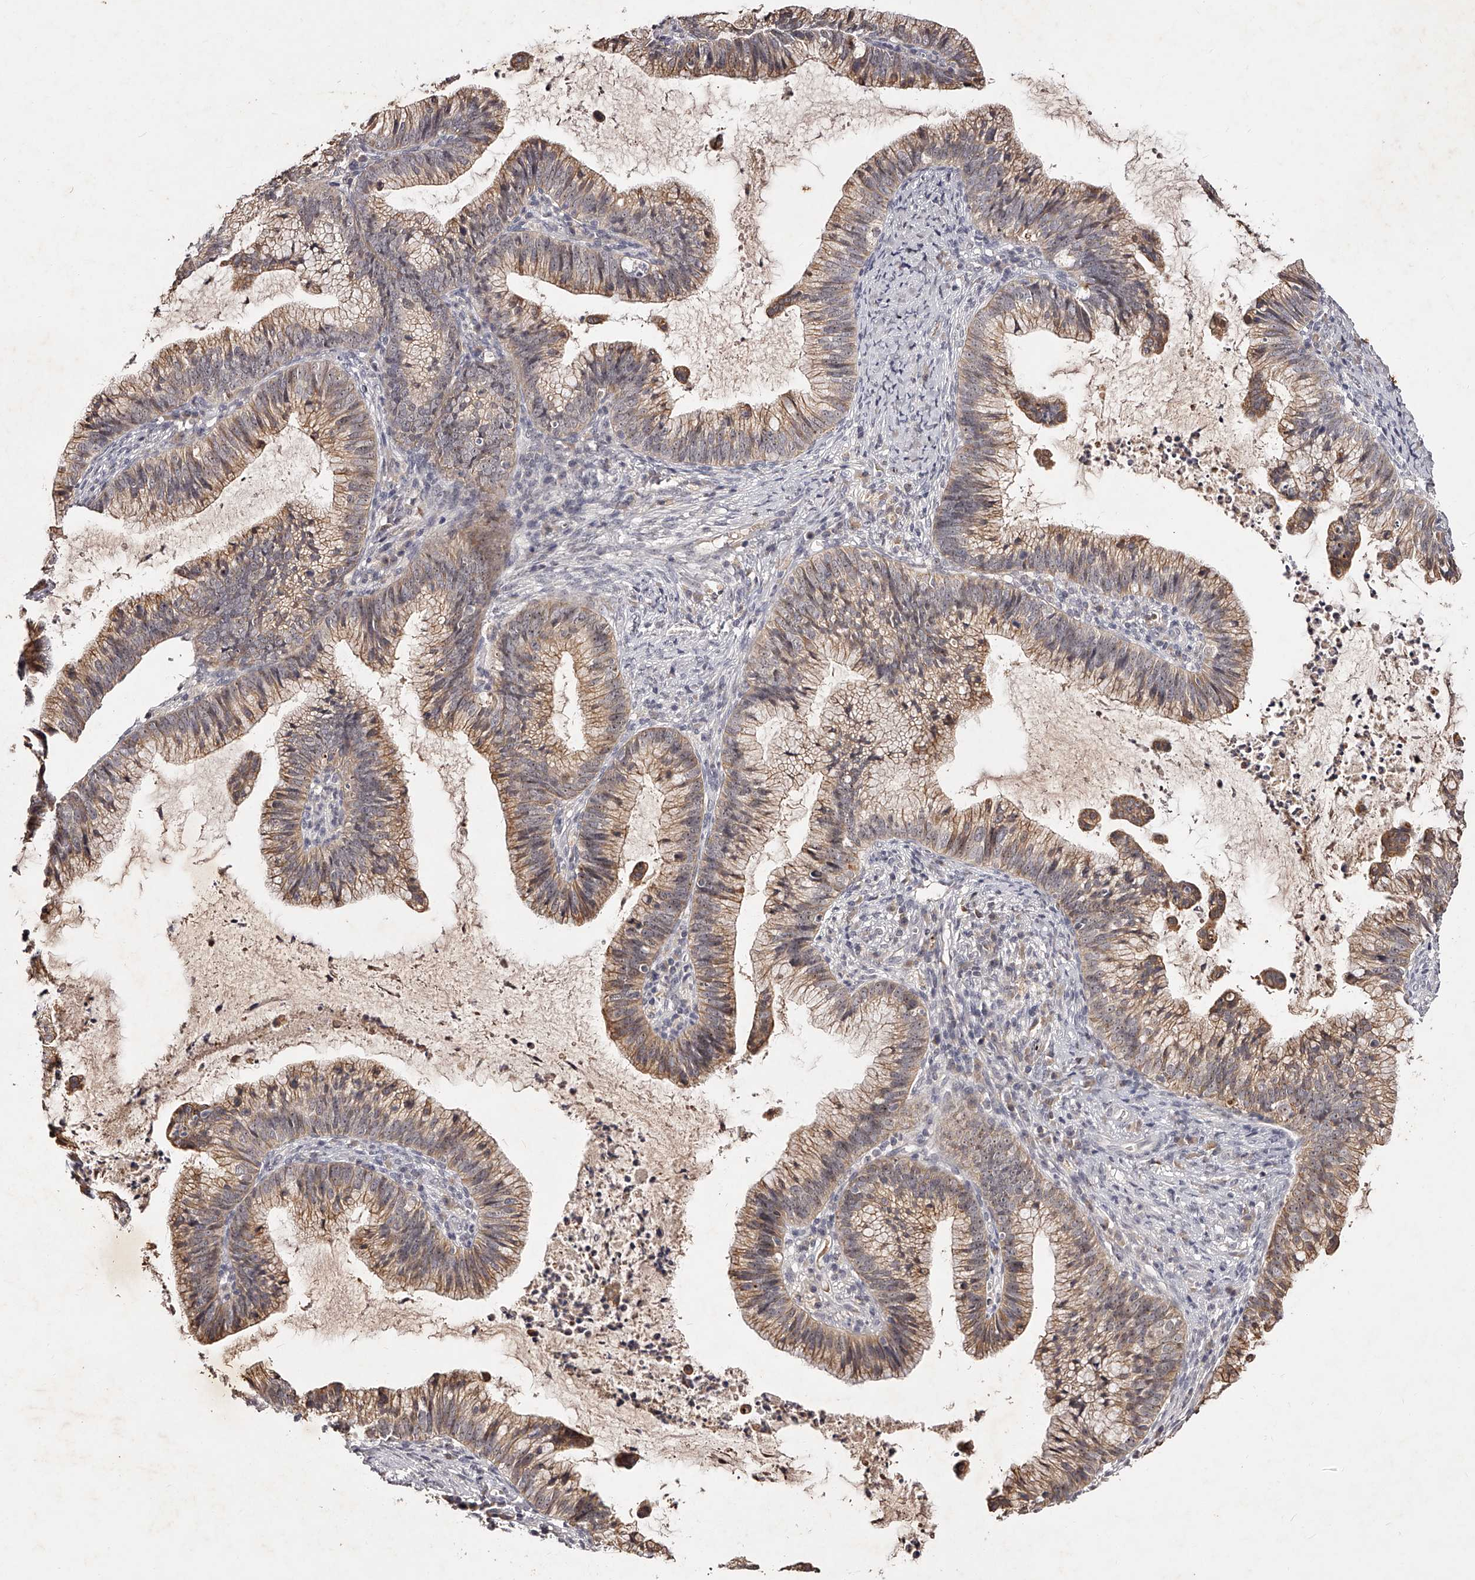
{"staining": {"intensity": "moderate", "quantity": ">75%", "location": "cytoplasmic/membranous"}, "tissue": "cervical cancer", "cell_type": "Tumor cells", "image_type": "cancer", "snomed": [{"axis": "morphology", "description": "Adenocarcinoma, NOS"}, {"axis": "topography", "description": "Cervix"}], "caption": "Immunohistochemical staining of human cervical adenocarcinoma displays medium levels of moderate cytoplasmic/membranous protein staining in approximately >75% of tumor cells. (DAB IHC, brown staining for protein, blue staining for nuclei).", "gene": "PHACTR1", "patient": {"sex": "female", "age": 36}}